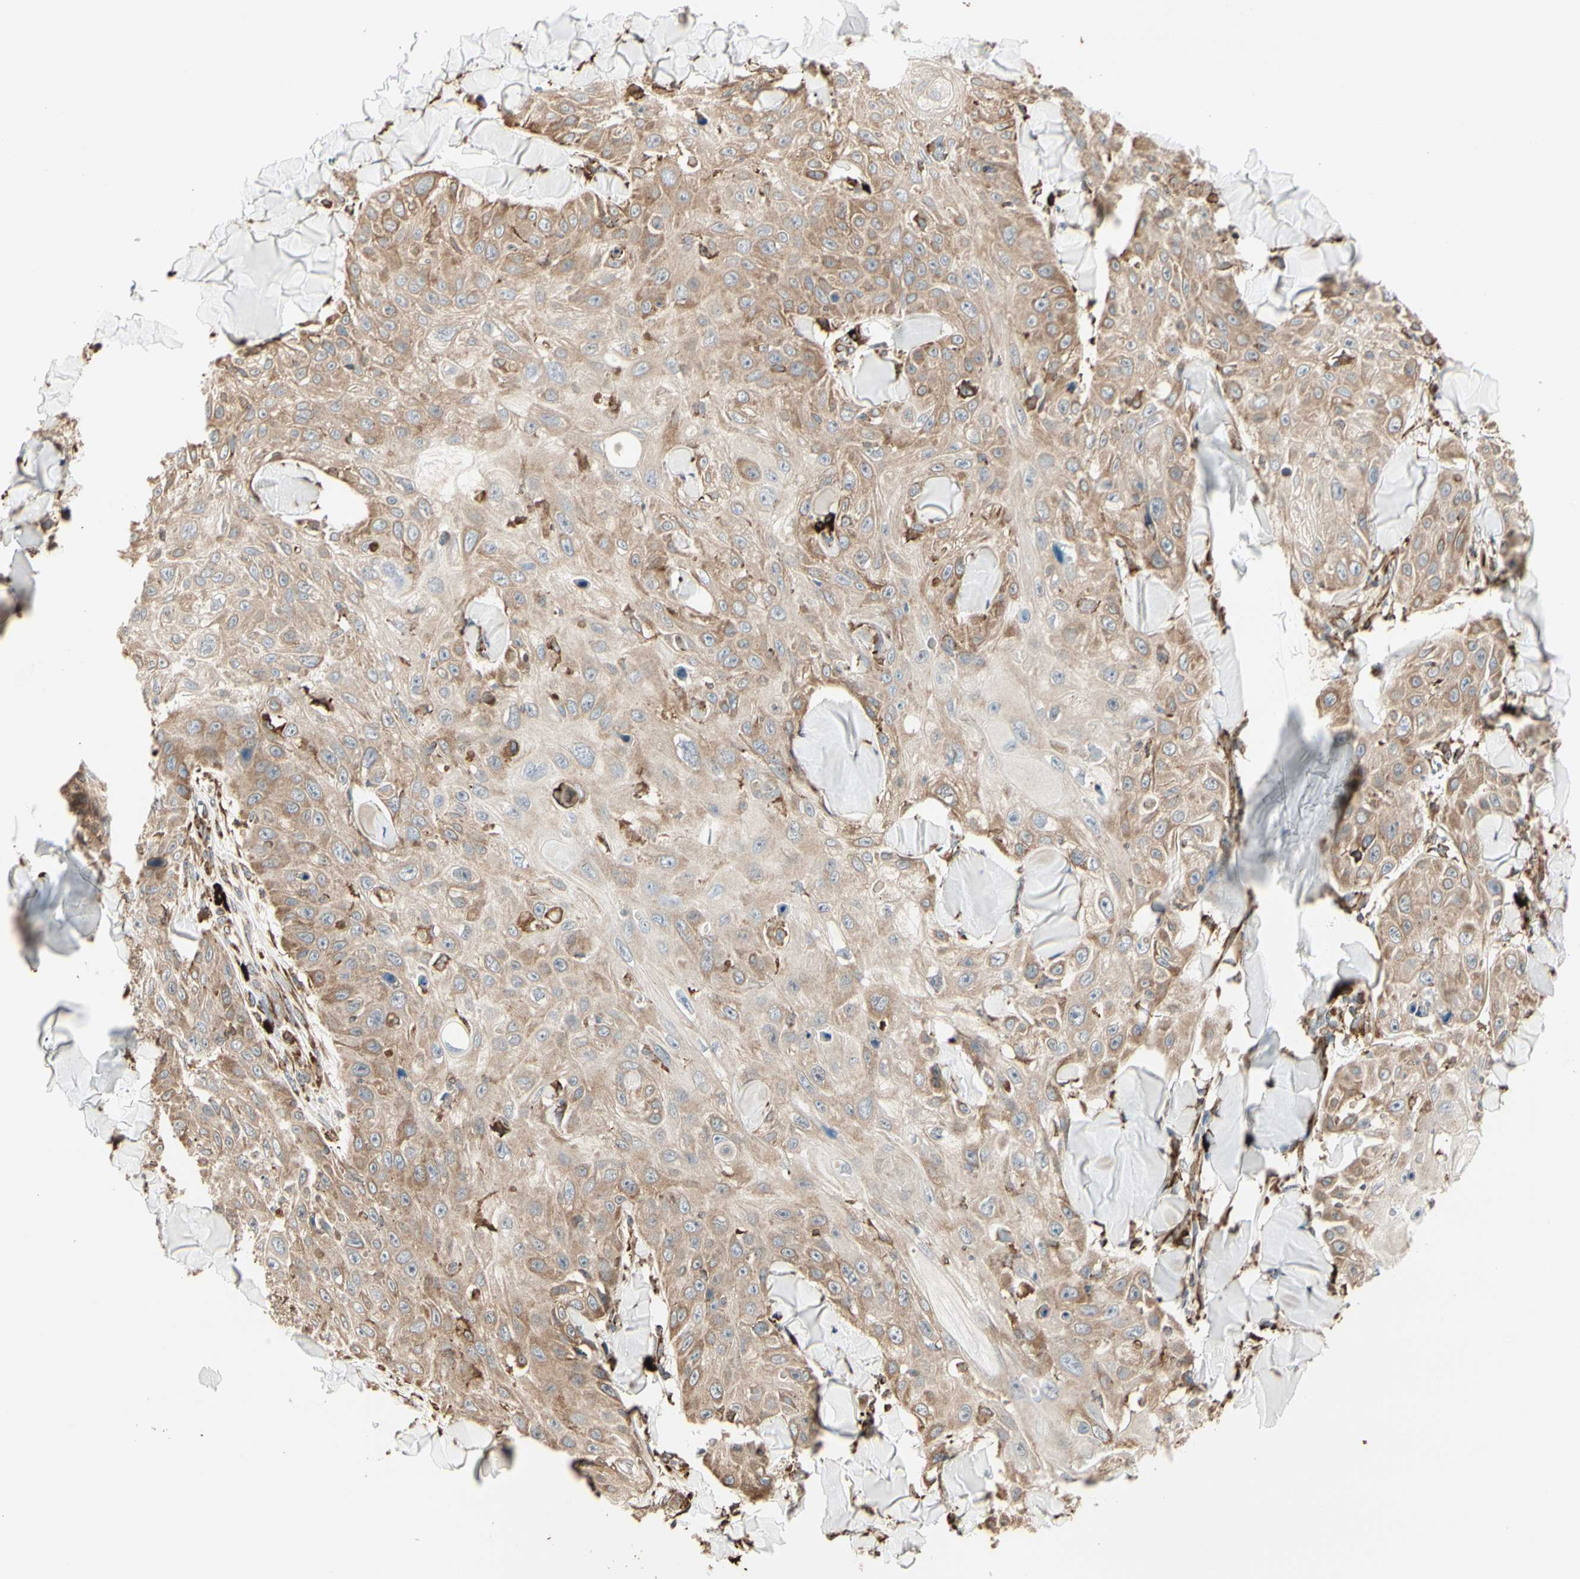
{"staining": {"intensity": "moderate", "quantity": ">75%", "location": "cytoplasmic/membranous"}, "tissue": "skin cancer", "cell_type": "Tumor cells", "image_type": "cancer", "snomed": [{"axis": "morphology", "description": "Squamous cell carcinoma, NOS"}, {"axis": "topography", "description": "Skin"}], "caption": "Immunohistochemistry (IHC) histopathology image of neoplastic tissue: human squamous cell carcinoma (skin) stained using immunohistochemistry (IHC) displays medium levels of moderate protein expression localized specifically in the cytoplasmic/membranous of tumor cells, appearing as a cytoplasmic/membranous brown color.", "gene": "HSP90B1", "patient": {"sex": "male", "age": 86}}